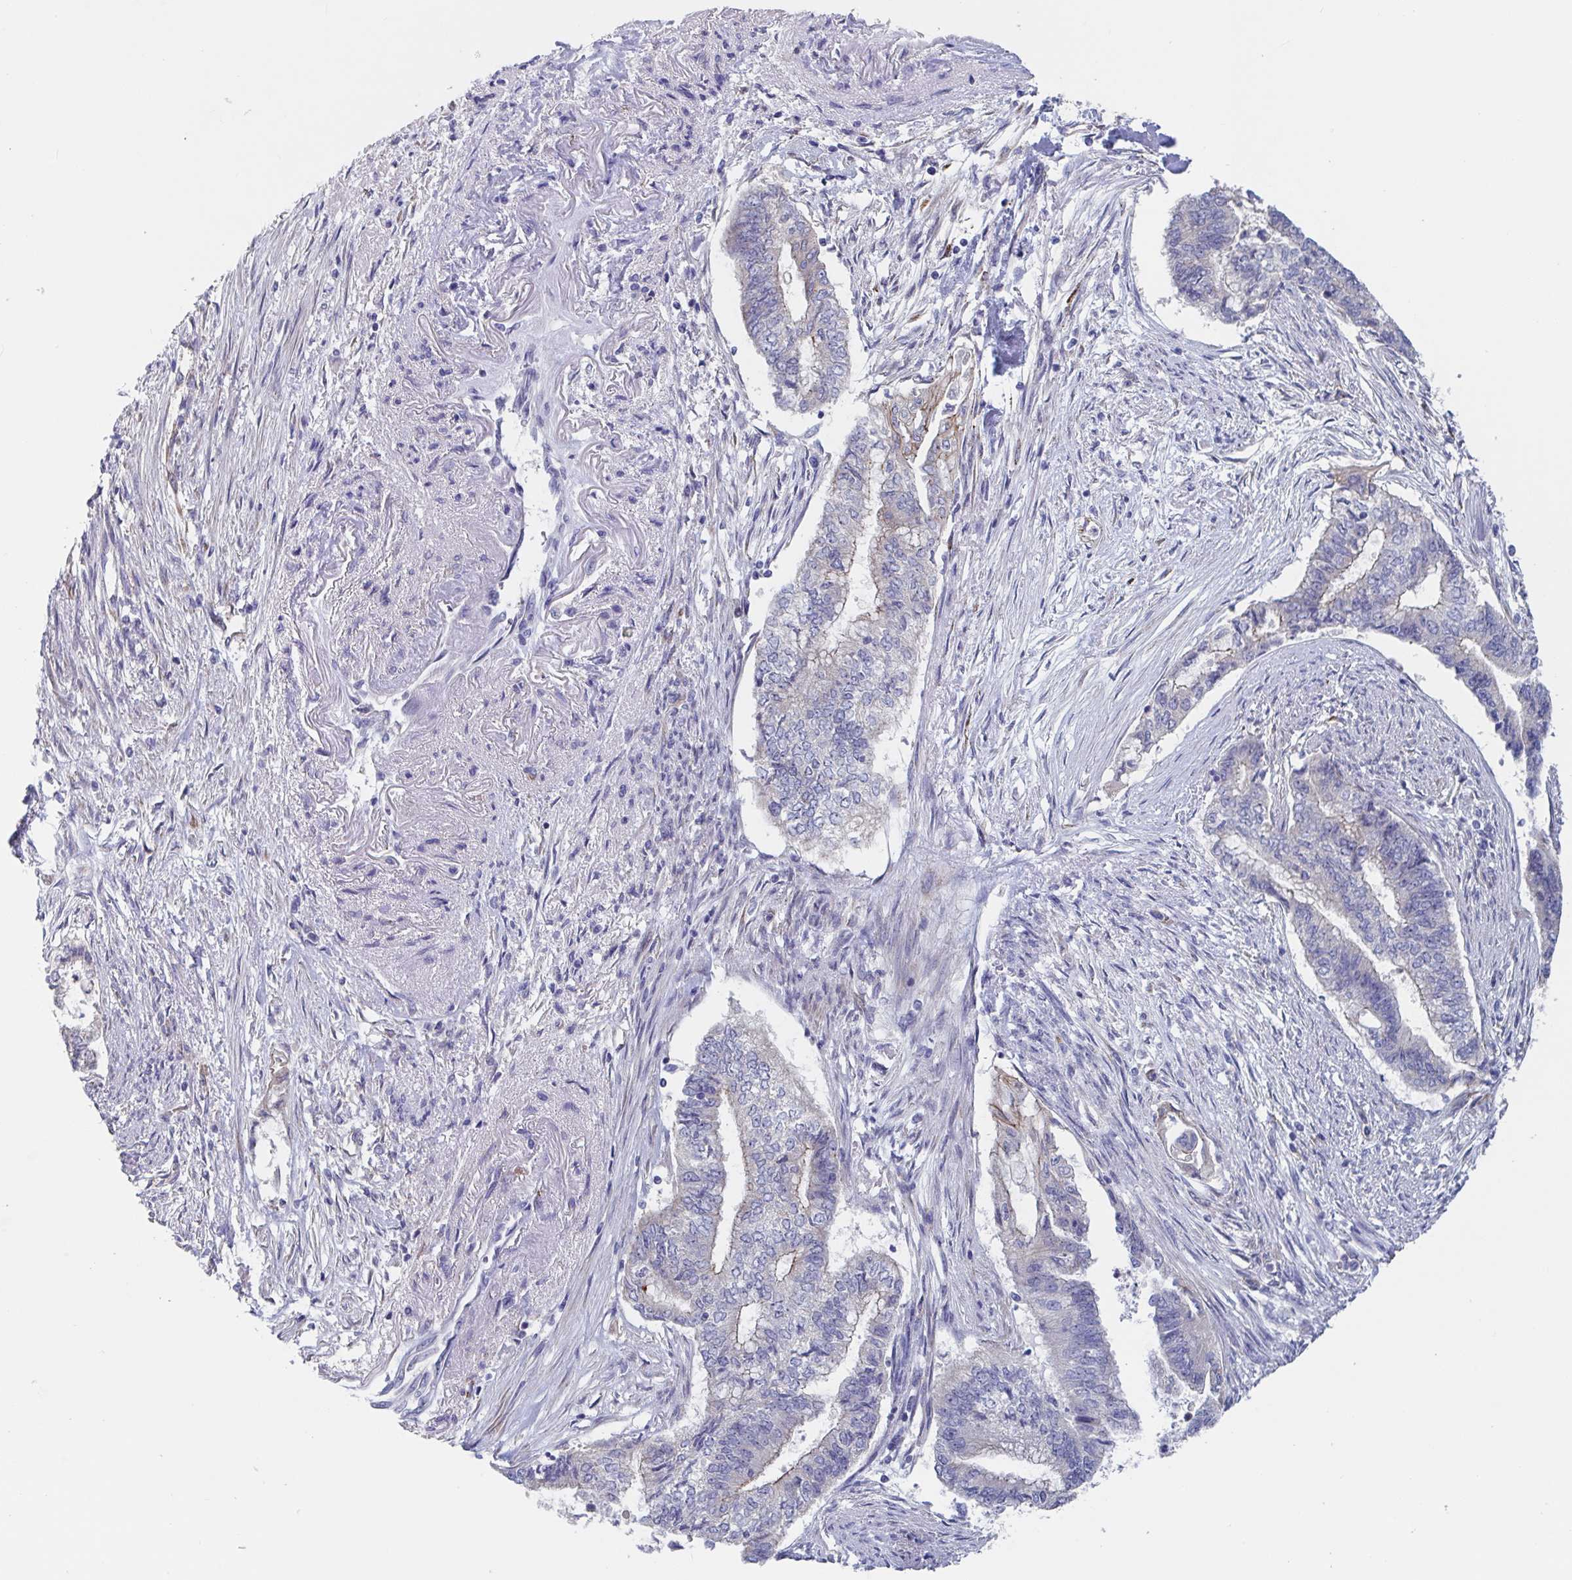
{"staining": {"intensity": "weak", "quantity": "<25%", "location": "cytoplasmic/membranous"}, "tissue": "endometrial cancer", "cell_type": "Tumor cells", "image_type": "cancer", "snomed": [{"axis": "morphology", "description": "Adenocarcinoma, NOS"}, {"axis": "topography", "description": "Endometrium"}], "caption": "Tumor cells are negative for protein expression in human adenocarcinoma (endometrial). The staining was performed using DAB (3,3'-diaminobenzidine) to visualize the protein expression in brown, while the nuclei were stained in blue with hematoxylin (Magnification: 20x).", "gene": "ST14", "patient": {"sex": "female", "age": 65}}